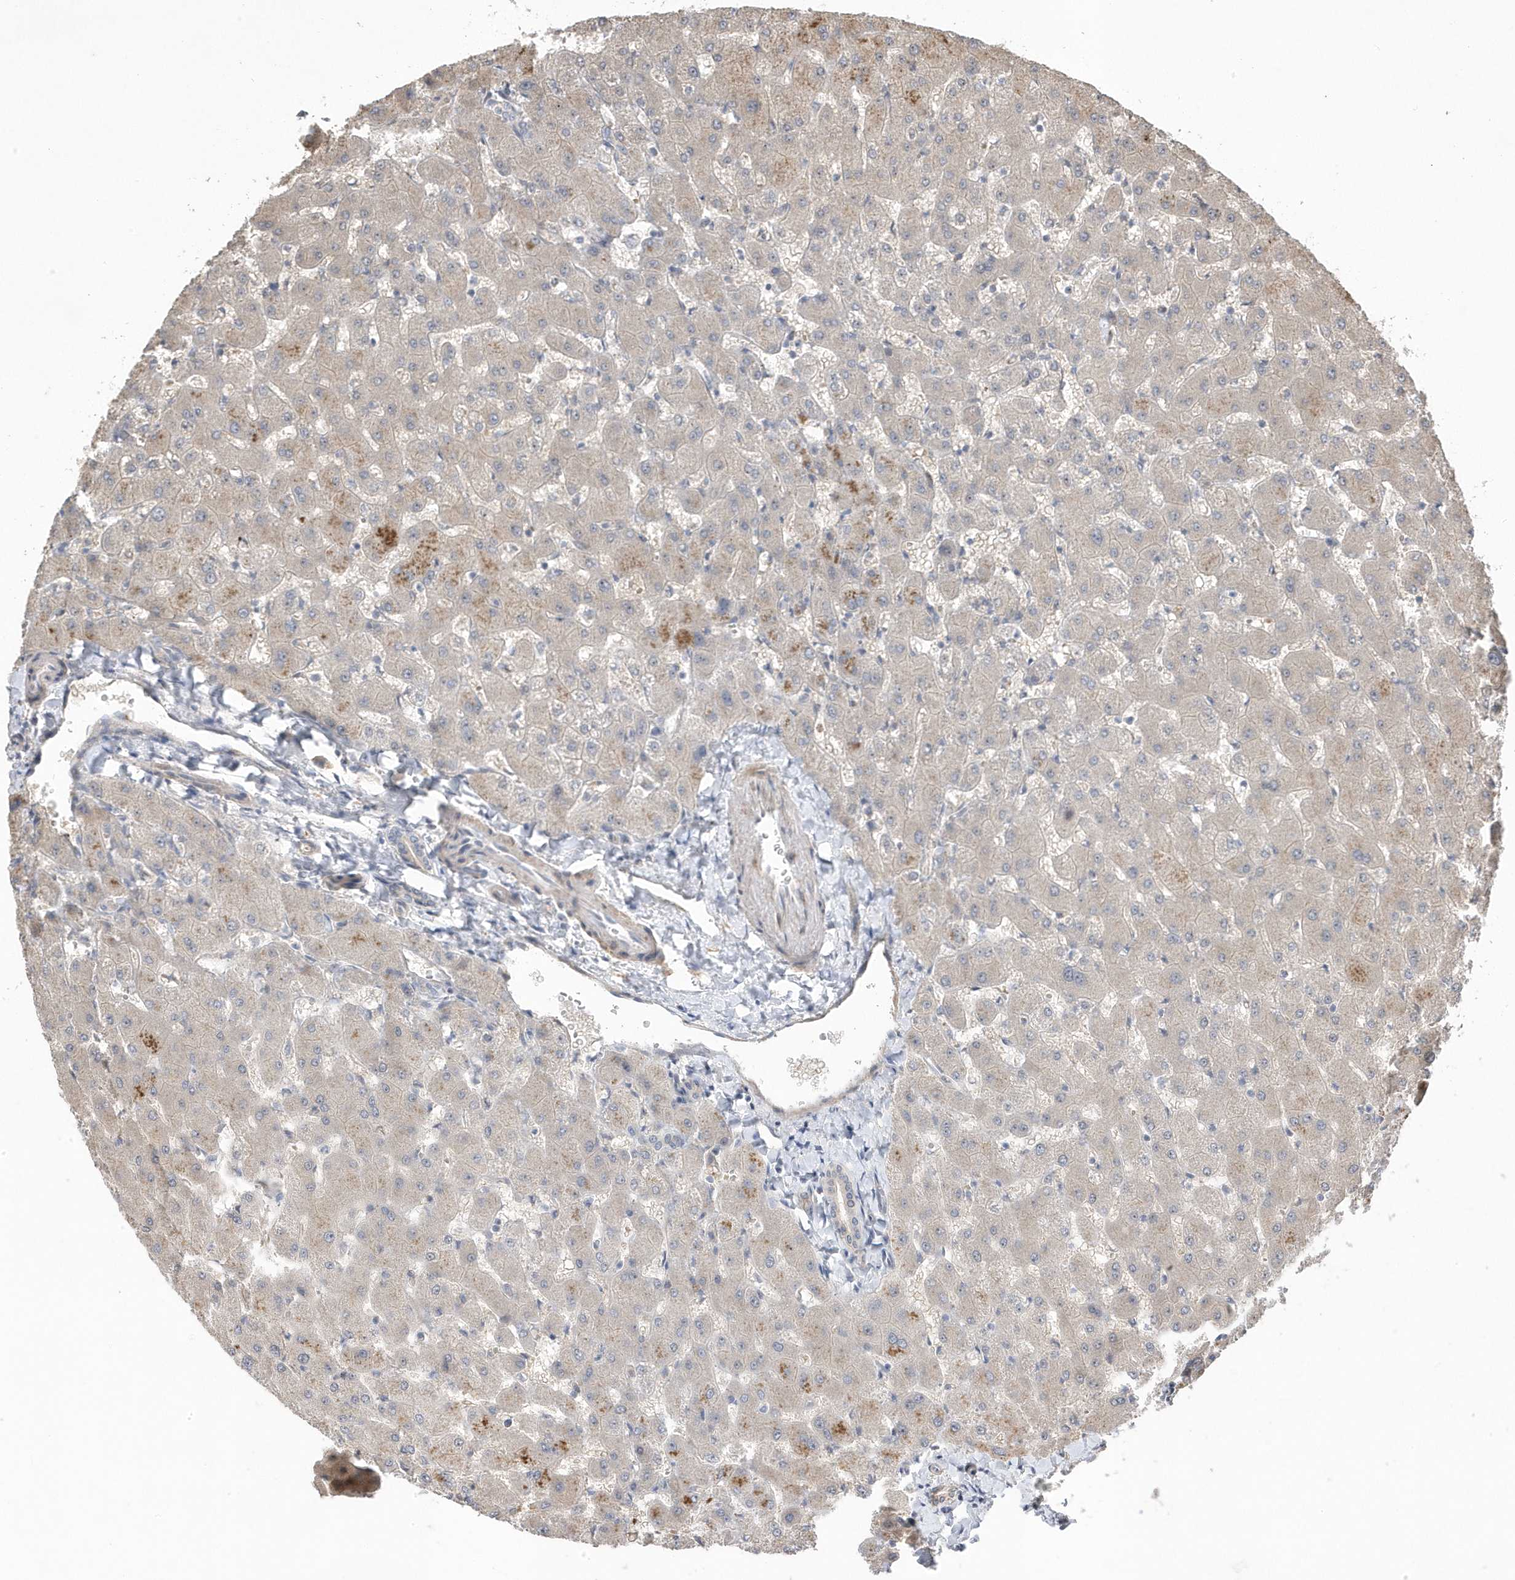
{"staining": {"intensity": "negative", "quantity": "none", "location": "none"}, "tissue": "liver", "cell_type": "Cholangiocytes", "image_type": "normal", "snomed": [{"axis": "morphology", "description": "Normal tissue, NOS"}, {"axis": "topography", "description": "Liver"}], "caption": "Immunohistochemistry (IHC) of normal human liver demonstrates no positivity in cholangiocytes.", "gene": "GTPBP6", "patient": {"sex": "female", "age": 63}}